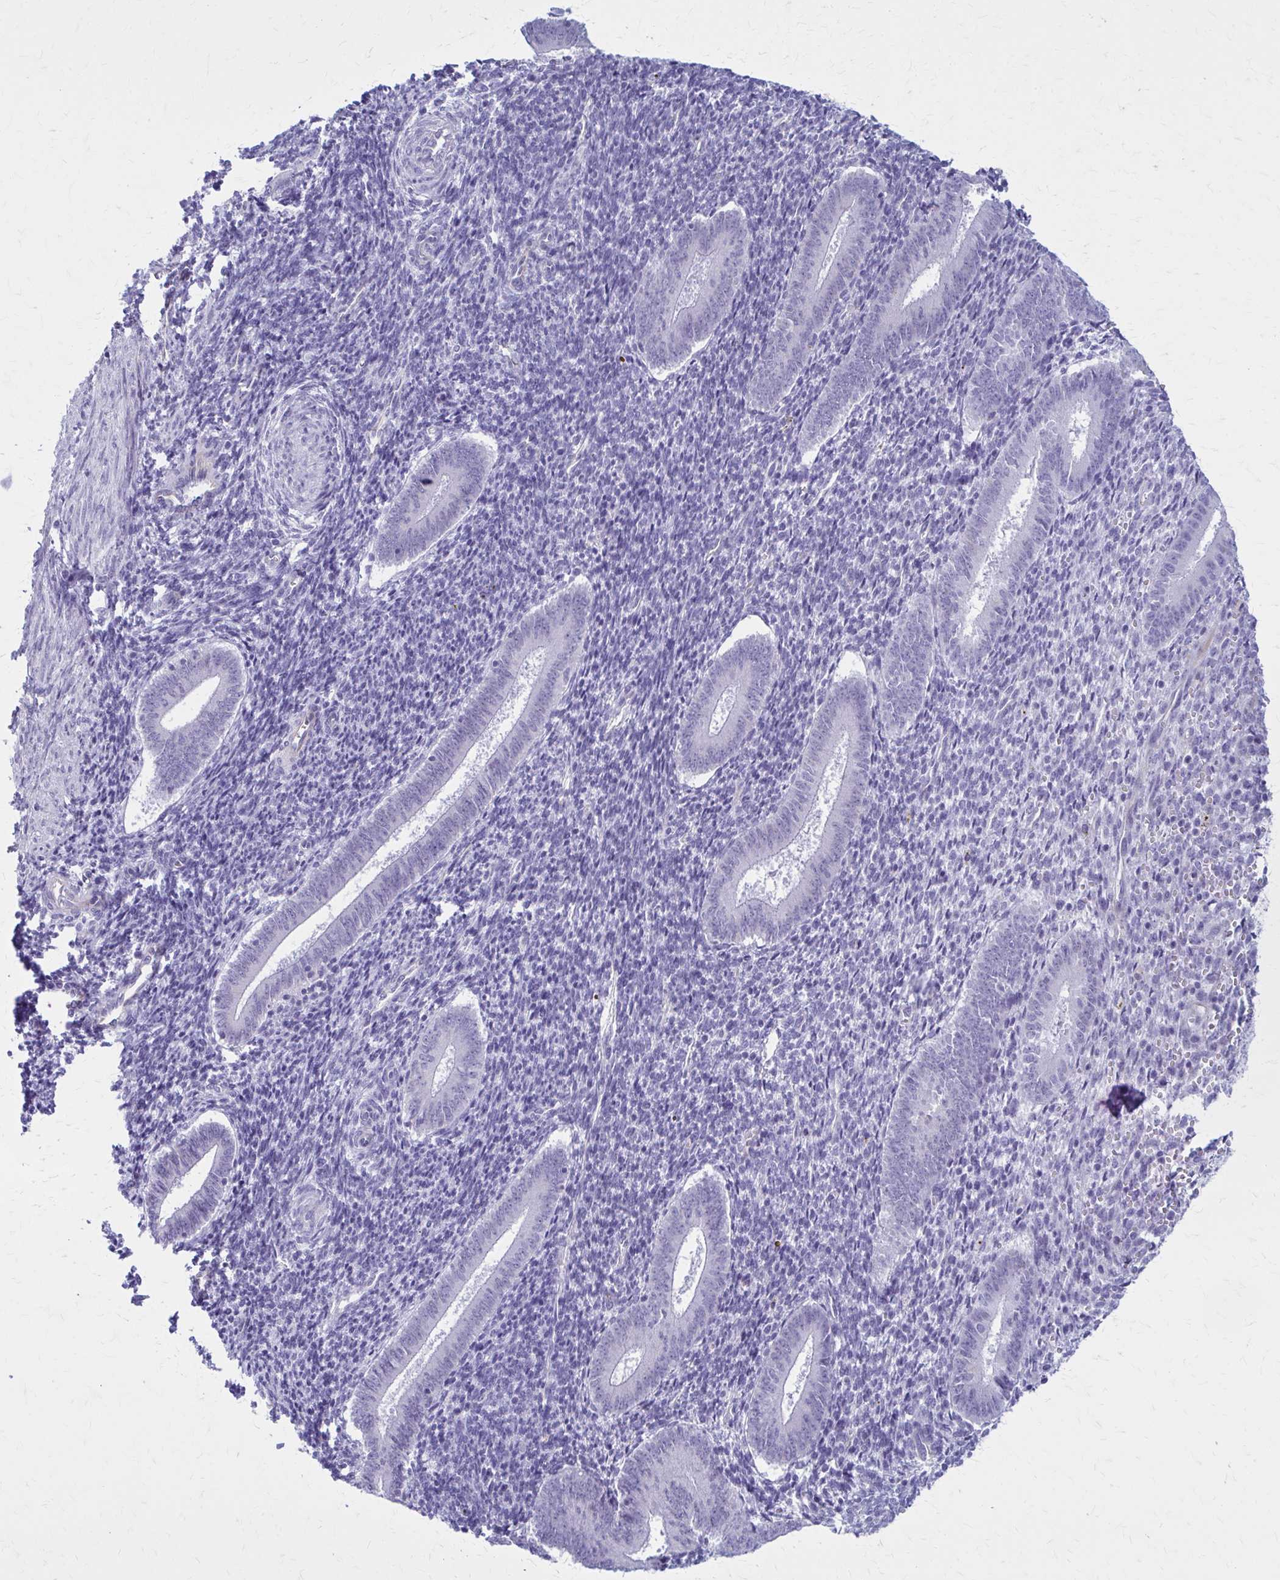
{"staining": {"intensity": "negative", "quantity": "none", "location": "none"}, "tissue": "endometrium", "cell_type": "Cells in endometrial stroma", "image_type": "normal", "snomed": [{"axis": "morphology", "description": "Normal tissue, NOS"}, {"axis": "topography", "description": "Endometrium"}], "caption": "An IHC photomicrograph of unremarkable endometrium is shown. There is no staining in cells in endometrial stroma of endometrium.", "gene": "GFAP", "patient": {"sex": "female", "age": 25}}